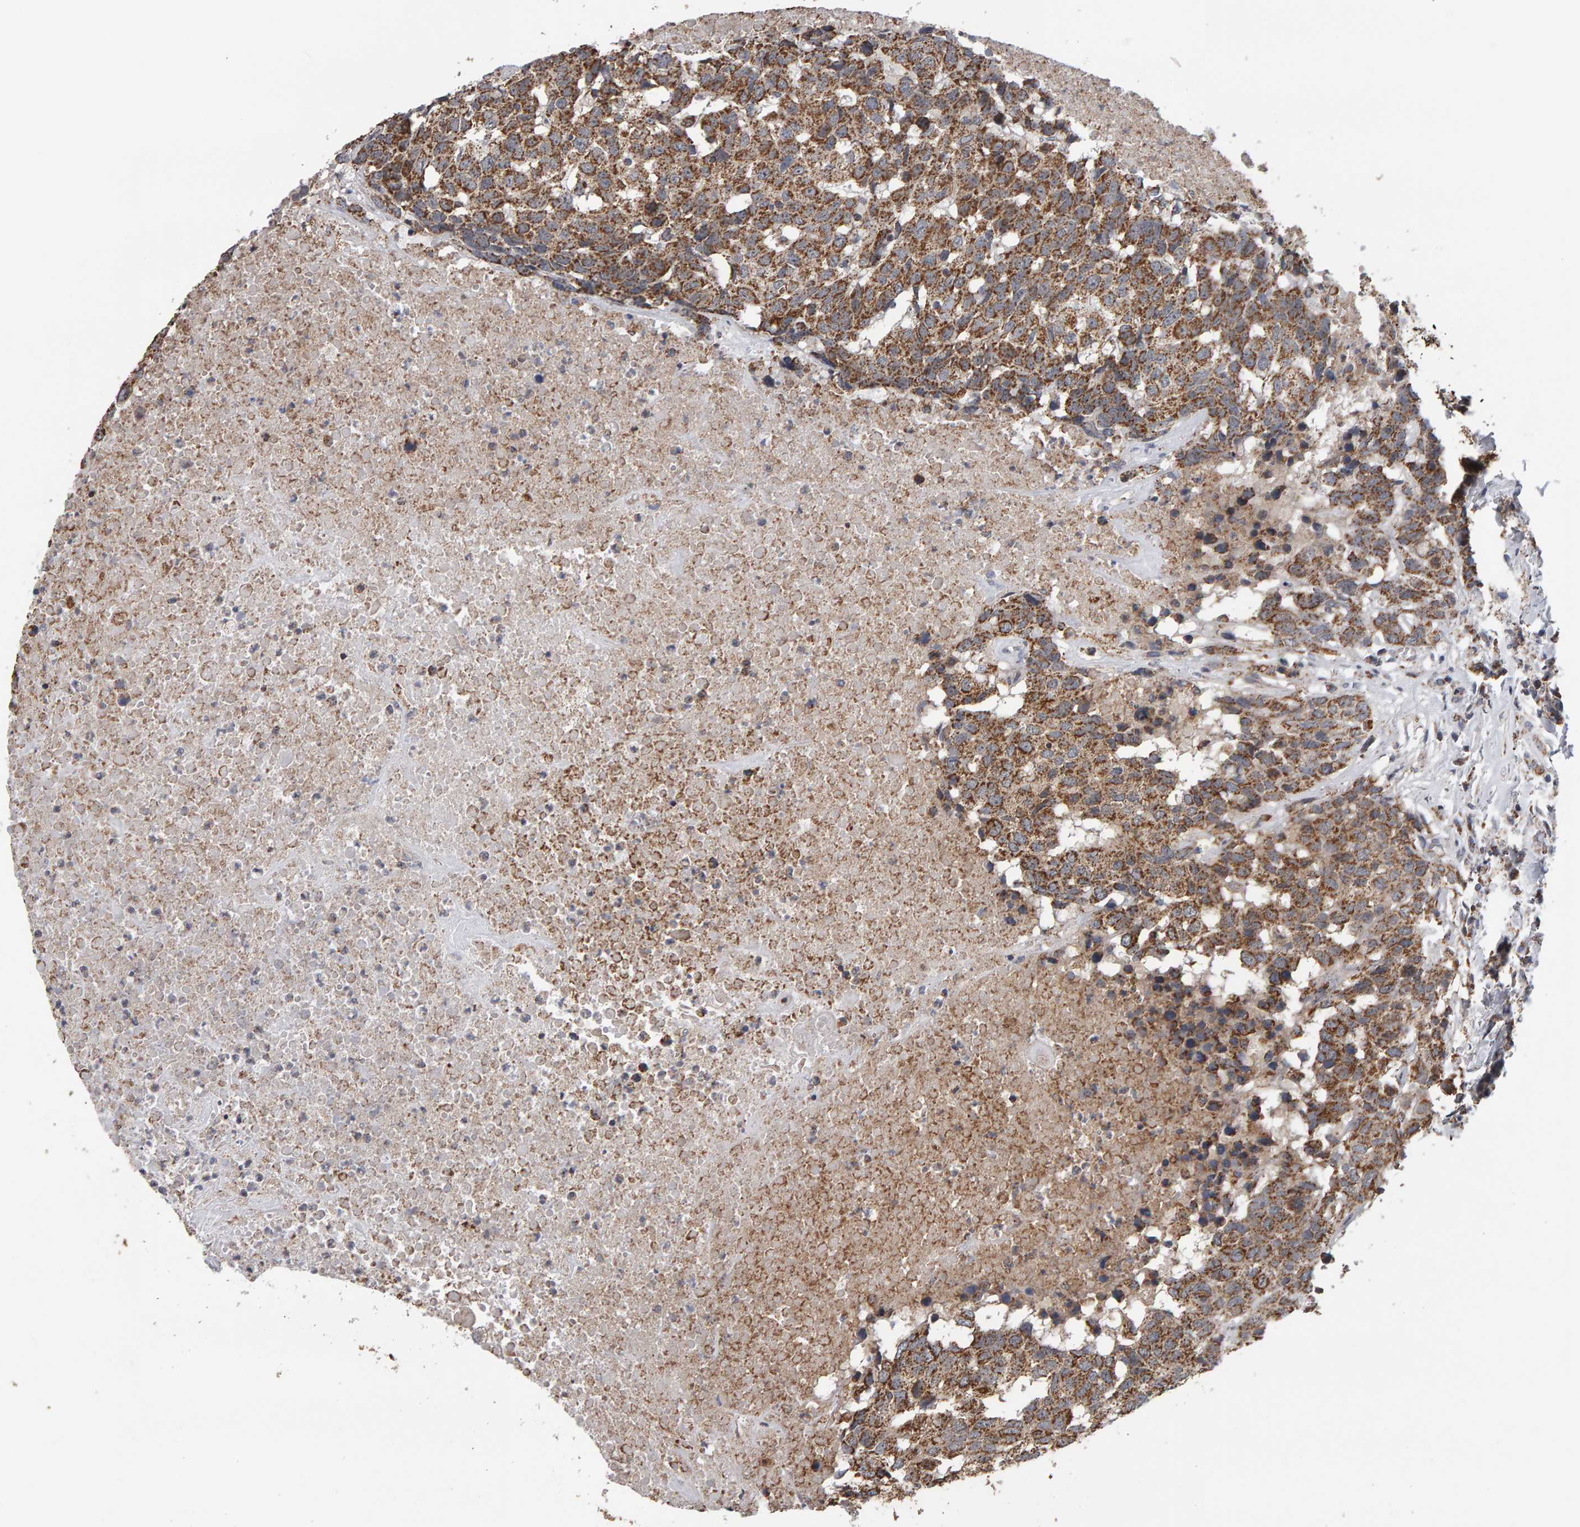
{"staining": {"intensity": "strong", "quantity": "25%-75%", "location": "cytoplasmic/membranous"}, "tissue": "head and neck cancer", "cell_type": "Tumor cells", "image_type": "cancer", "snomed": [{"axis": "morphology", "description": "Squamous cell carcinoma, NOS"}, {"axis": "topography", "description": "Head-Neck"}], "caption": "Protein staining displays strong cytoplasmic/membranous expression in approximately 25%-75% of tumor cells in squamous cell carcinoma (head and neck).", "gene": "TOM1L1", "patient": {"sex": "male", "age": 66}}